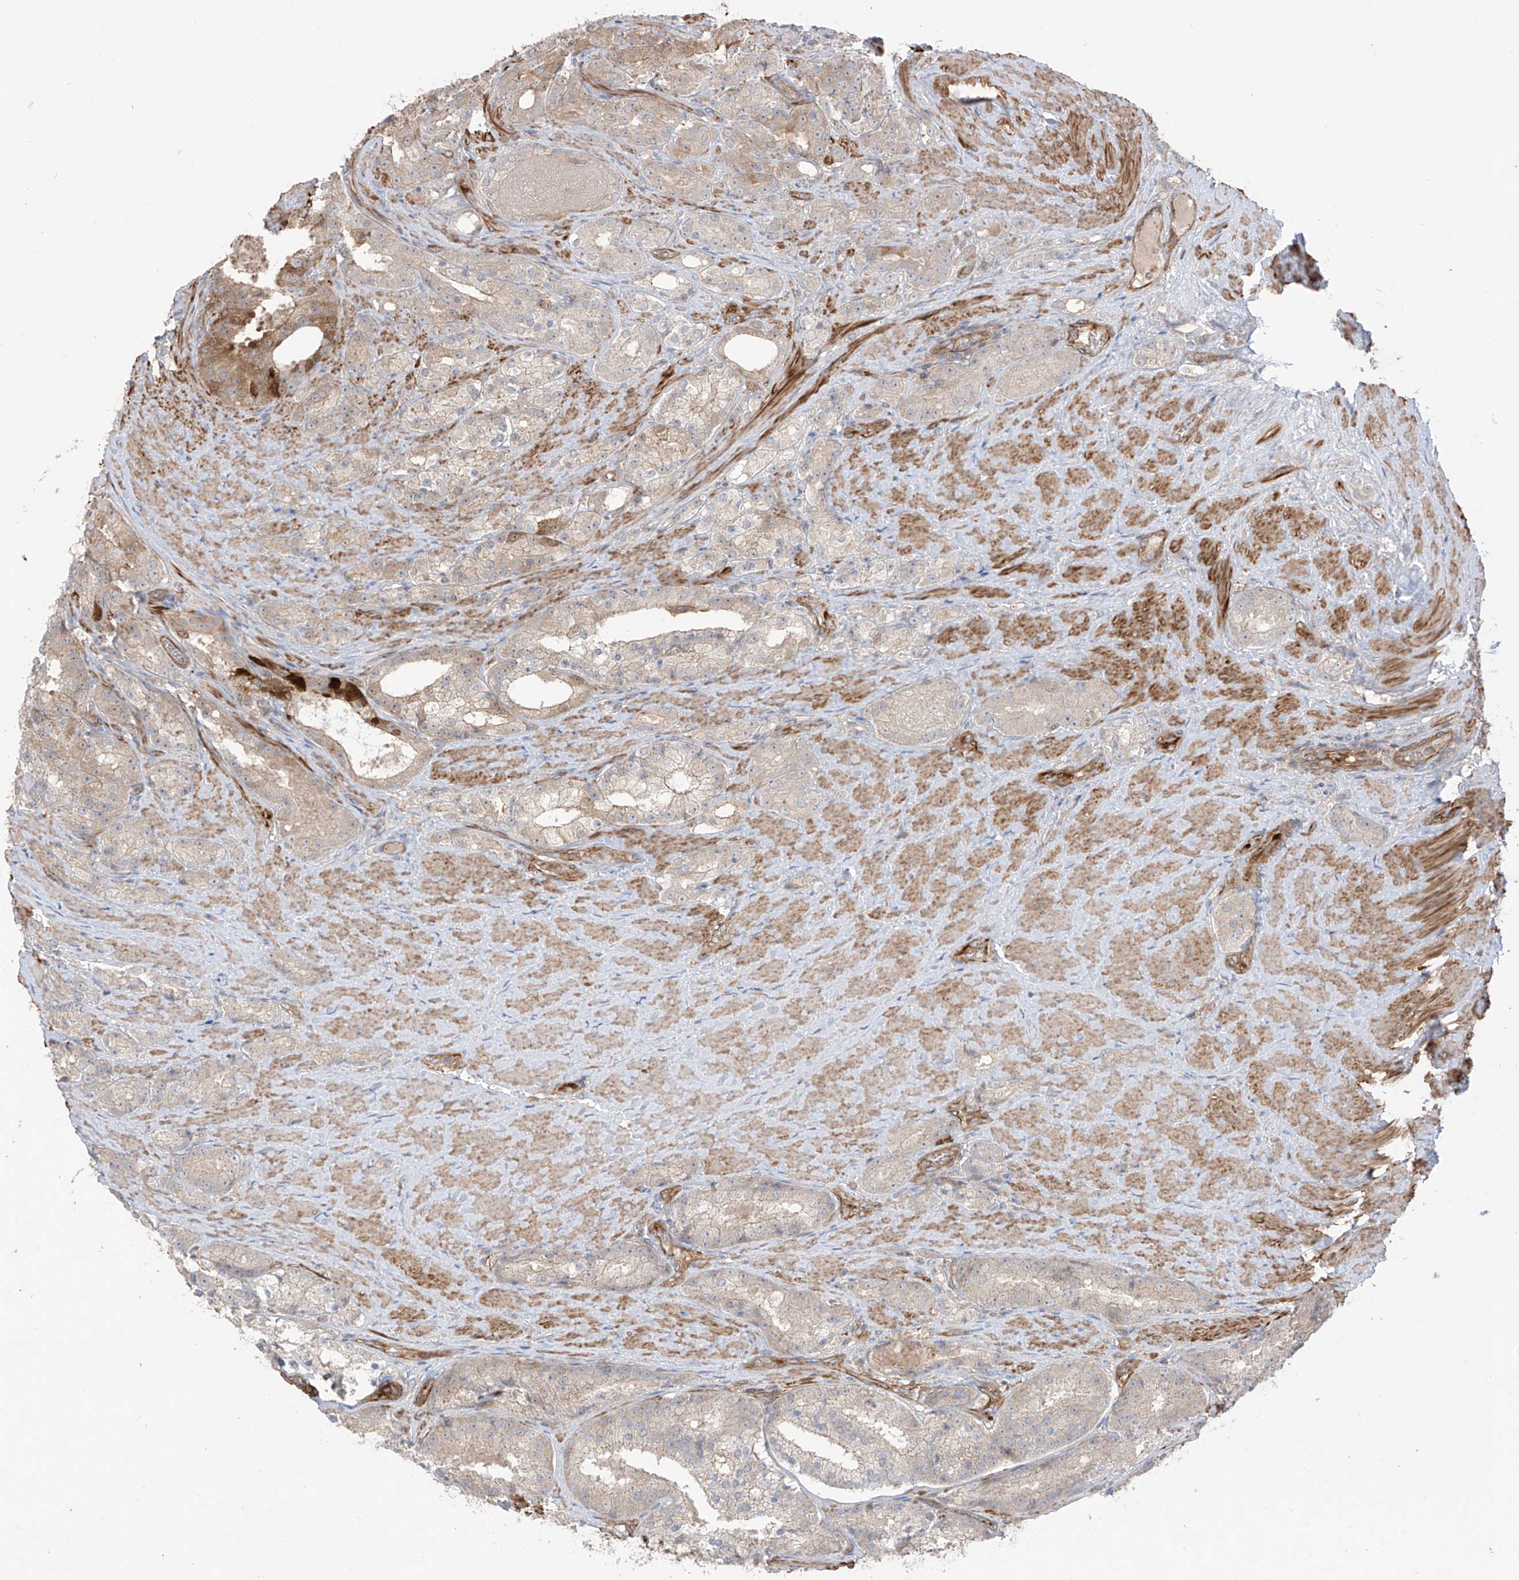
{"staining": {"intensity": "weak", "quantity": "<25%", "location": "cytoplasmic/membranous"}, "tissue": "prostate cancer", "cell_type": "Tumor cells", "image_type": "cancer", "snomed": [{"axis": "morphology", "description": "Adenocarcinoma, High grade"}, {"axis": "topography", "description": "Prostate"}], "caption": "This histopathology image is of prostate adenocarcinoma (high-grade) stained with immunohistochemistry to label a protein in brown with the nuclei are counter-stained blue. There is no expression in tumor cells.", "gene": "TRMU", "patient": {"sex": "male", "age": 60}}